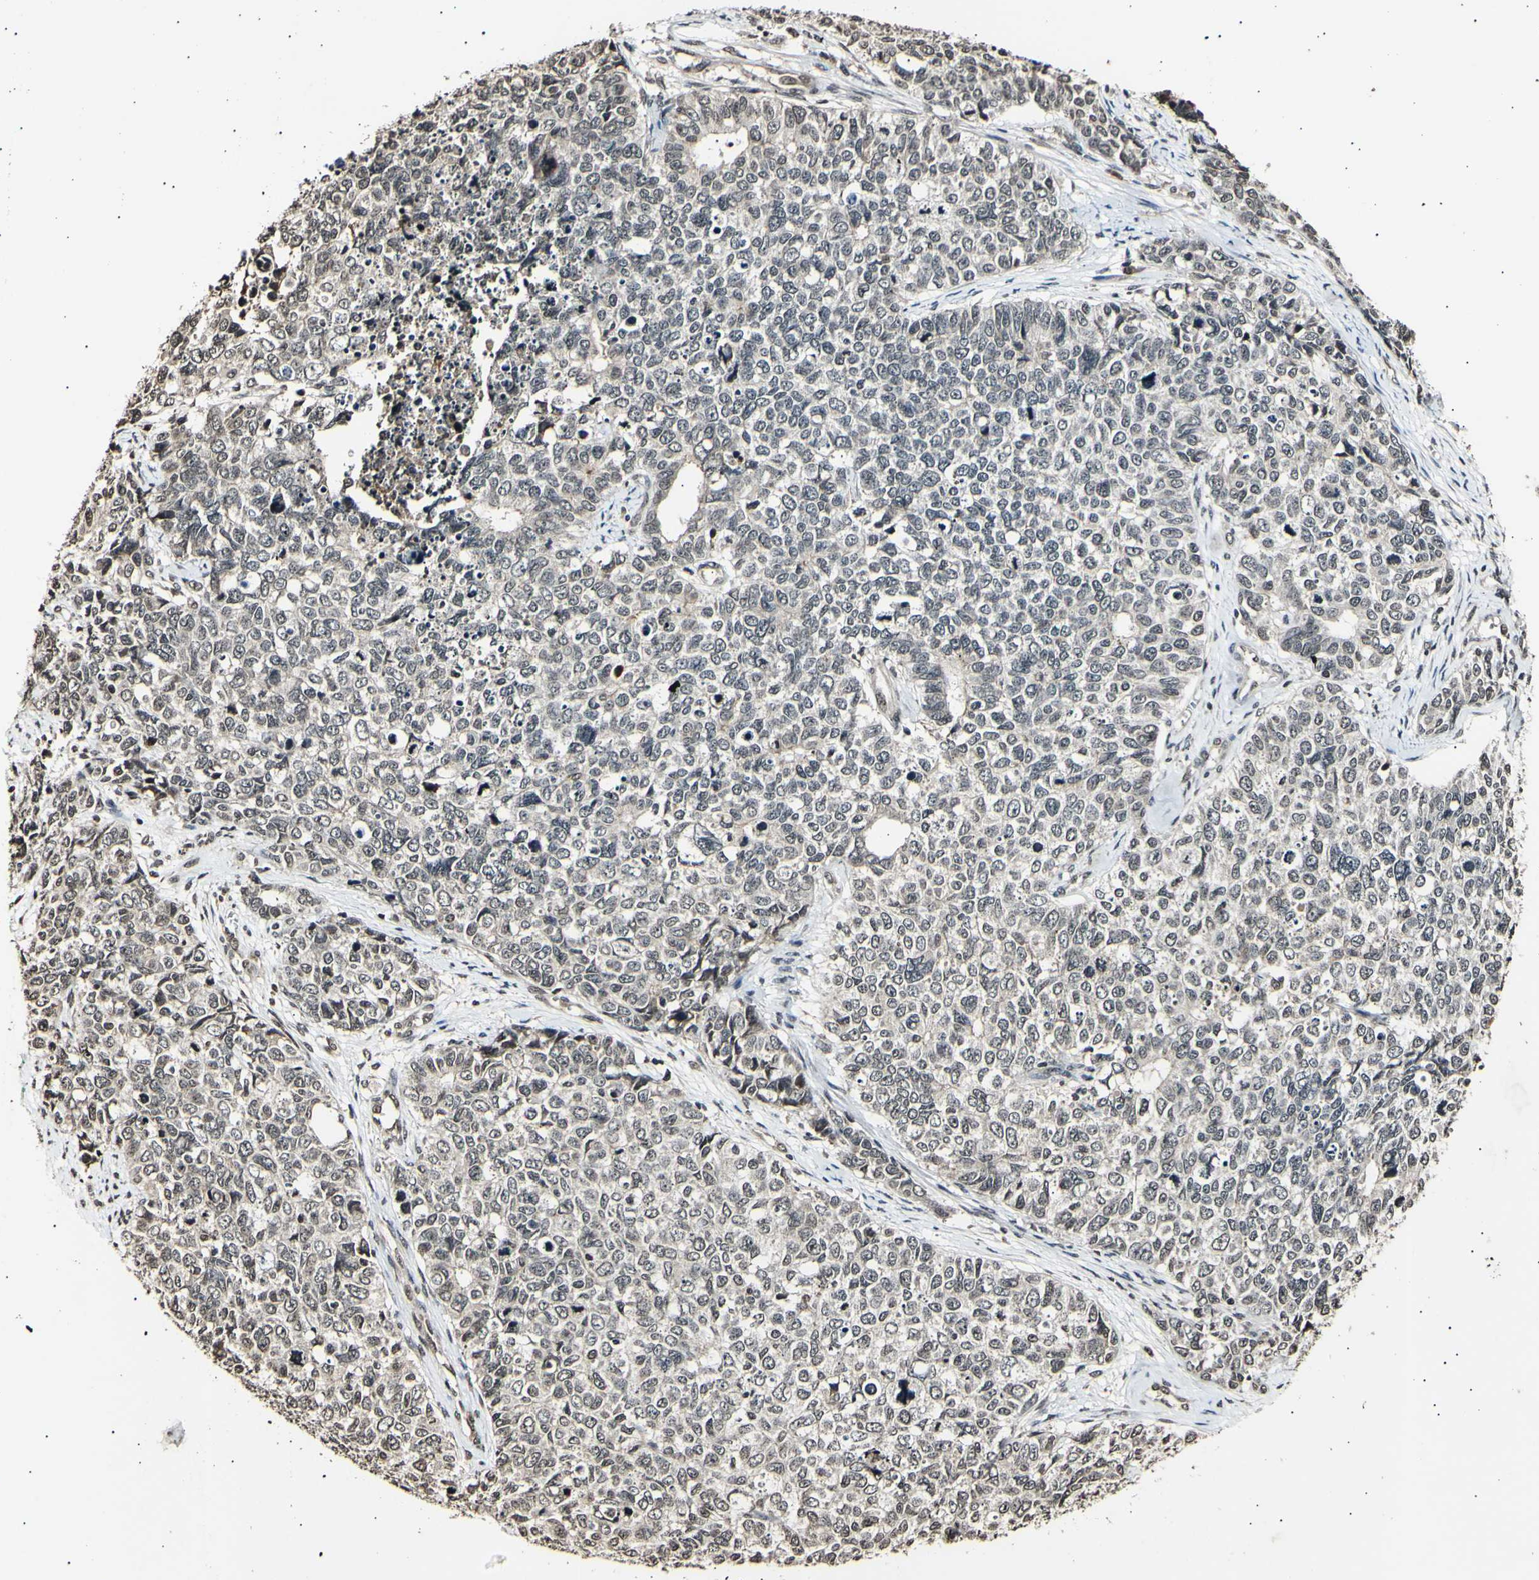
{"staining": {"intensity": "weak", "quantity": "25%-75%", "location": "cytoplasmic/membranous,nuclear"}, "tissue": "cervical cancer", "cell_type": "Tumor cells", "image_type": "cancer", "snomed": [{"axis": "morphology", "description": "Squamous cell carcinoma, NOS"}, {"axis": "topography", "description": "Cervix"}], "caption": "Protein staining of cervical cancer tissue reveals weak cytoplasmic/membranous and nuclear expression in approximately 25%-75% of tumor cells. (Stains: DAB (3,3'-diaminobenzidine) in brown, nuclei in blue, Microscopy: brightfield microscopy at high magnification).", "gene": "ANAPC7", "patient": {"sex": "female", "age": 63}}